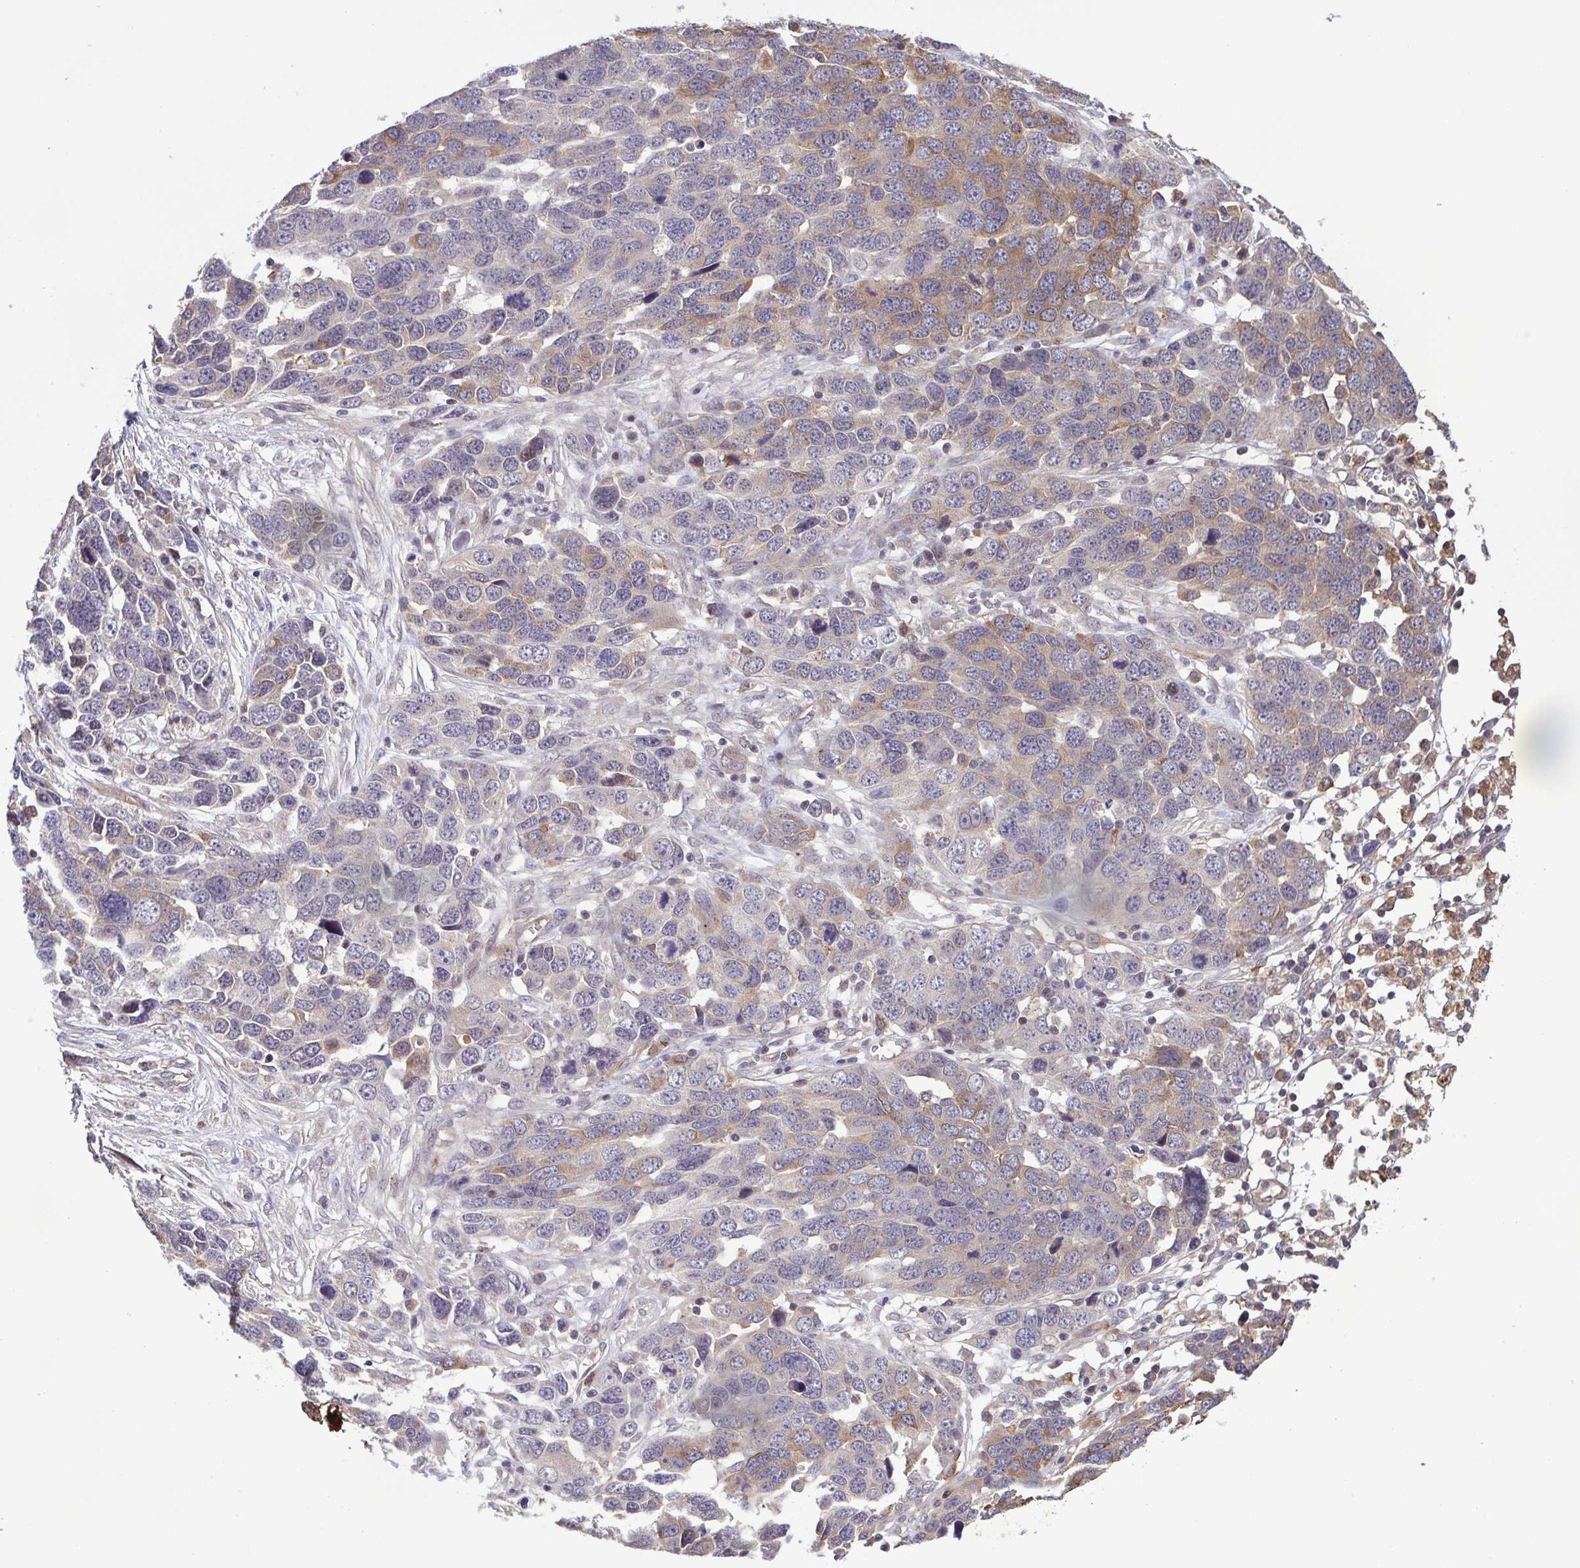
{"staining": {"intensity": "weak", "quantity": "25%-75%", "location": "cytoplasmic/membranous"}, "tissue": "ovarian cancer", "cell_type": "Tumor cells", "image_type": "cancer", "snomed": [{"axis": "morphology", "description": "Cystadenocarcinoma, serous, NOS"}, {"axis": "topography", "description": "Ovary"}], "caption": "Immunohistochemical staining of ovarian serous cystadenocarcinoma reveals low levels of weak cytoplasmic/membranous protein staining in approximately 25%-75% of tumor cells. (brown staining indicates protein expression, while blue staining denotes nuclei).", "gene": "ZNF200", "patient": {"sex": "female", "age": 76}}